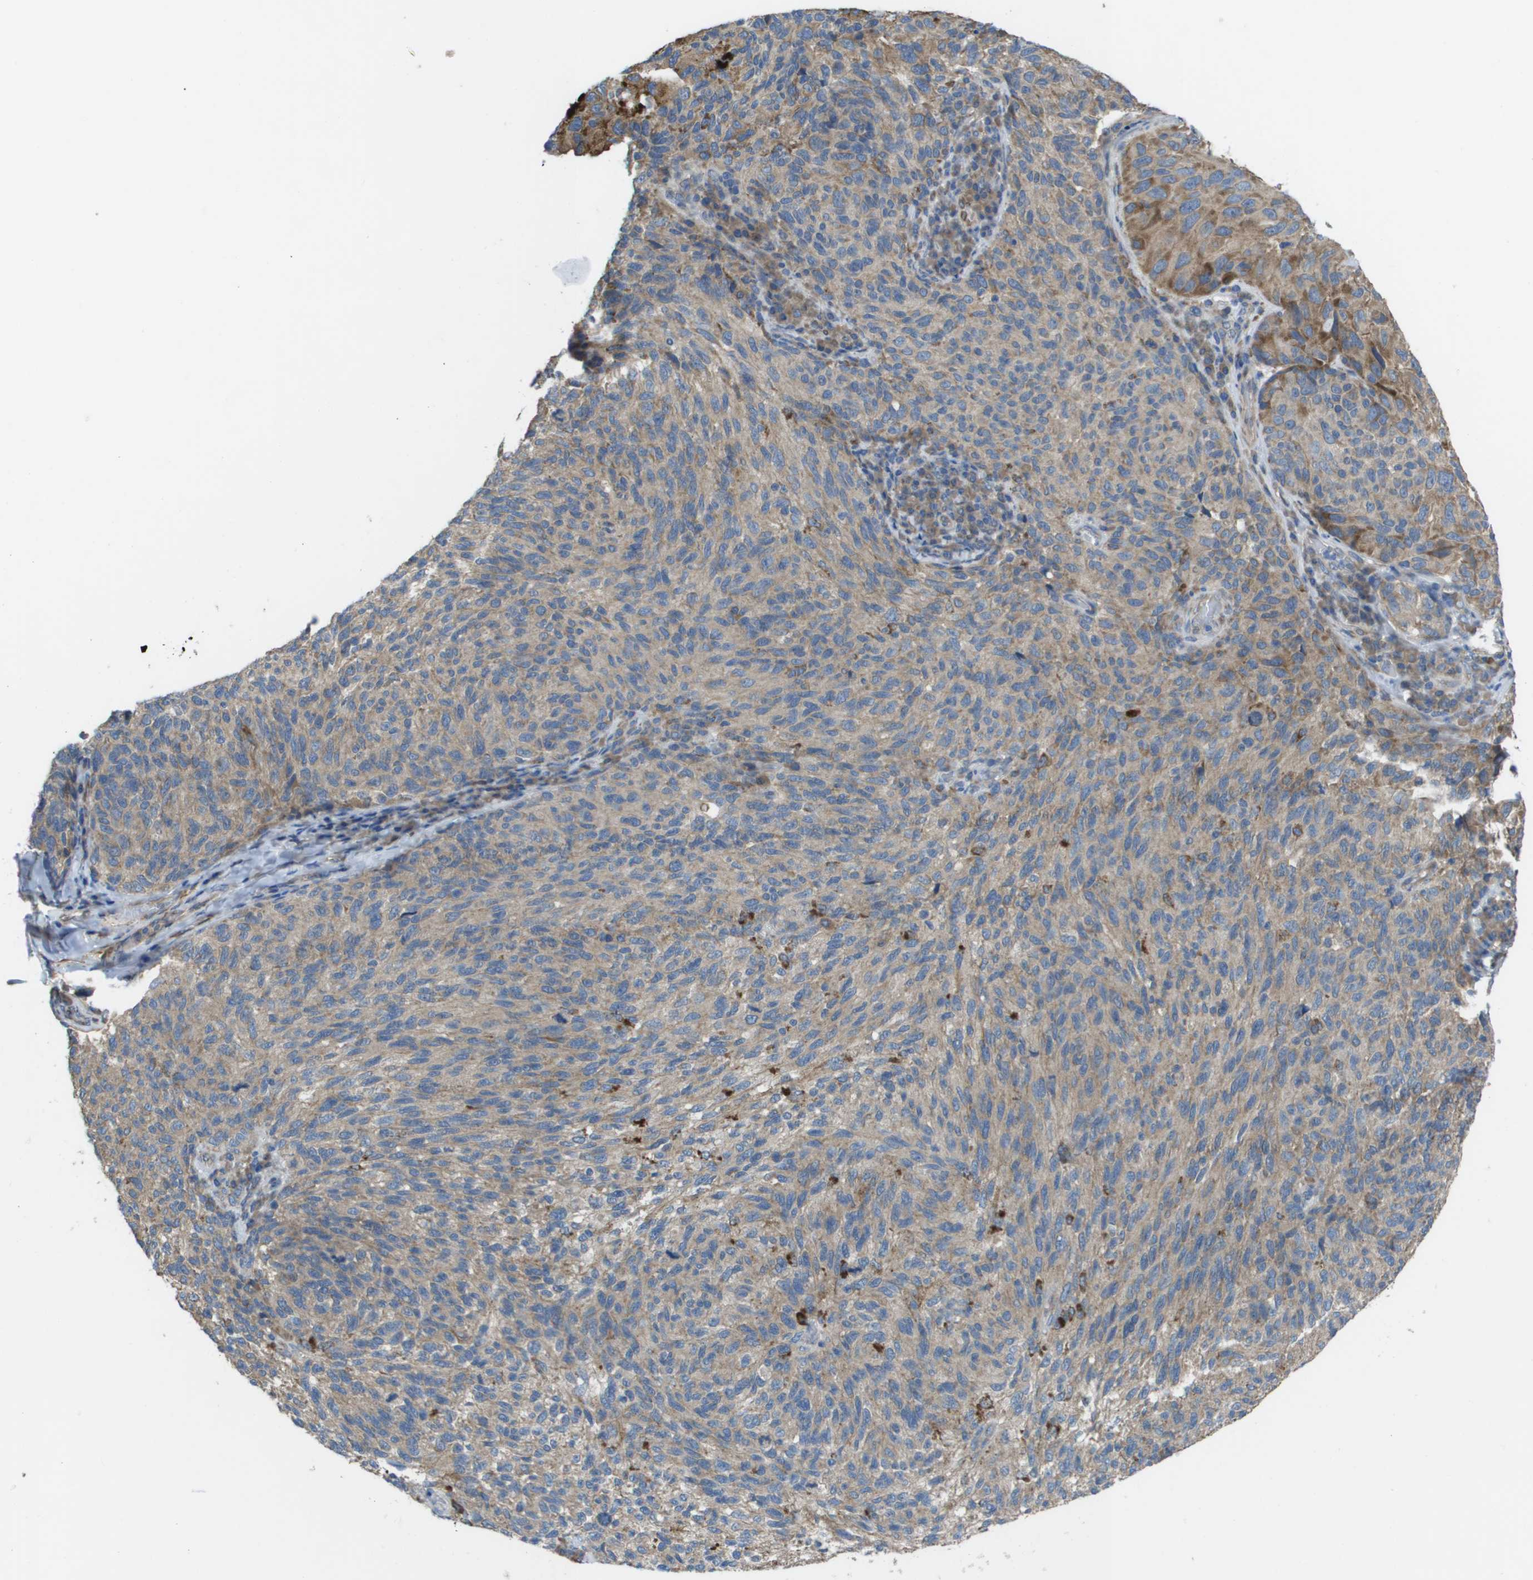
{"staining": {"intensity": "weak", "quantity": ">75%", "location": "cytoplasmic/membranous"}, "tissue": "melanoma", "cell_type": "Tumor cells", "image_type": "cancer", "snomed": [{"axis": "morphology", "description": "Malignant melanoma, NOS"}, {"axis": "topography", "description": "Skin"}], "caption": "Immunohistochemistry (IHC) micrograph of human malignant melanoma stained for a protein (brown), which shows low levels of weak cytoplasmic/membranous positivity in approximately >75% of tumor cells.", "gene": "CLCN2", "patient": {"sex": "female", "age": 73}}